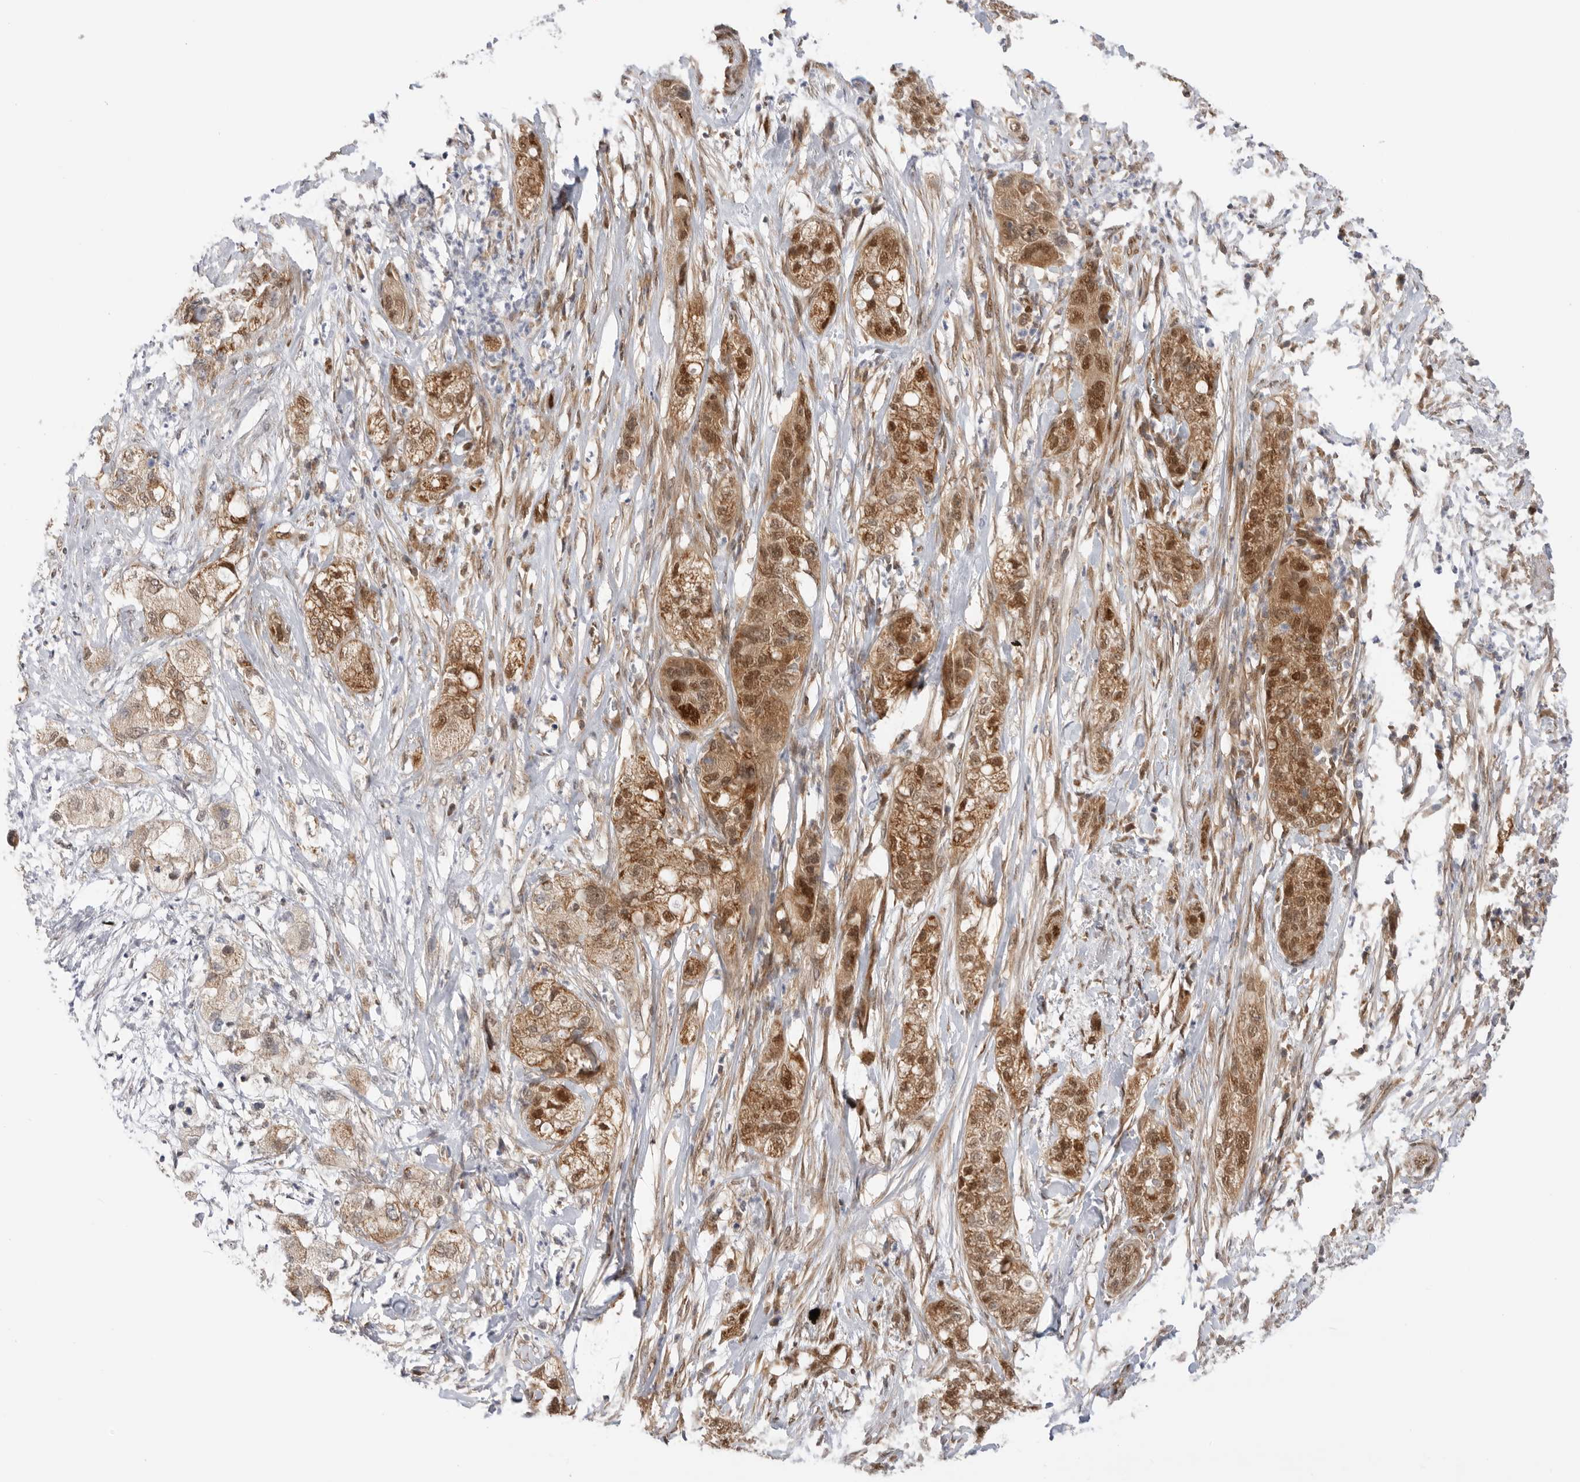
{"staining": {"intensity": "moderate", "quantity": ">75%", "location": "cytoplasmic/membranous,nuclear"}, "tissue": "pancreatic cancer", "cell_type": "Tumor cells", "image_type": "cancer", "snomed": [{"axis": "morphology", "description": "Adenocarcinoma, NOS"}, {"axis": "topography", "description": "Pancreas"}], "caption": "Tumor cells reveal moderate cytoplasmic/membranous and nuclear positivity in approximately >75% of cells in pancreatic cancer (adenocarcinoma).", "gene": "DCAF8", "patient": {"sex": "female", "age": 78}}